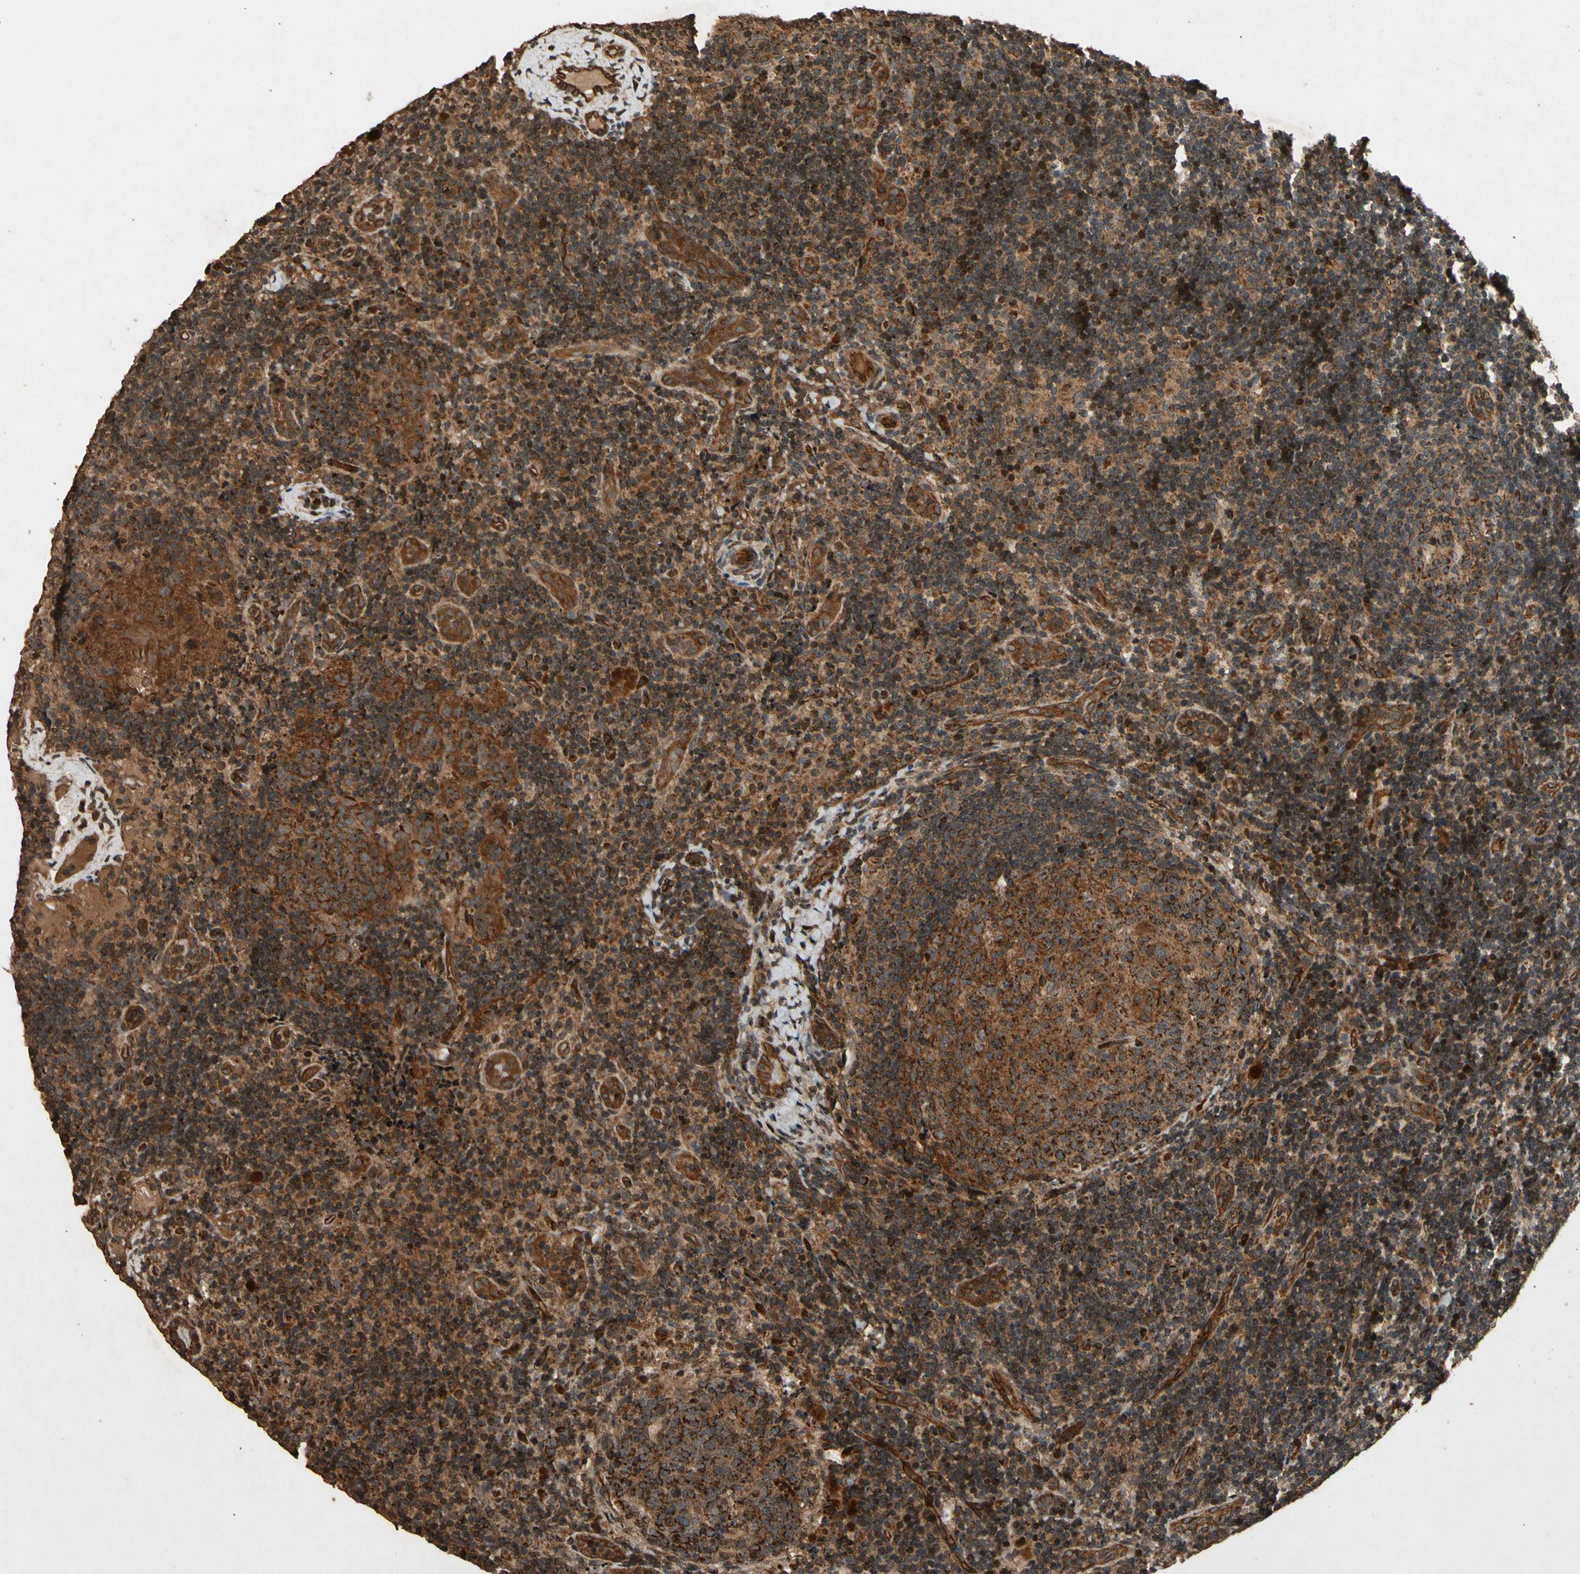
{"staining": {"intensity": "strong", "quantity": ">75%", "location": "cytoplasmic/membranous"}, "tissue": "lymph node", "cell_type": "Germinal center cells", "image_type": "normal", "snomed": [{"axis": "morphology", "description": "Normal tissue, NOS"}, {"axis": "topography", "description": "Lymph node"}], "caption": "Immunohistochemistry staining of benign lymph node, which reveals high levels of strong cytoplasmic/membranous expression in approximately >75% of germinal center cells indicating strong cytoplasmic/membranous protein expression. The staining was performed using DAB (brown) for protein detection and nuclei were counterstained in hematoxylin (blue).", "gene": "TXN2", "patient": {"sex": "female", "age": 14}}